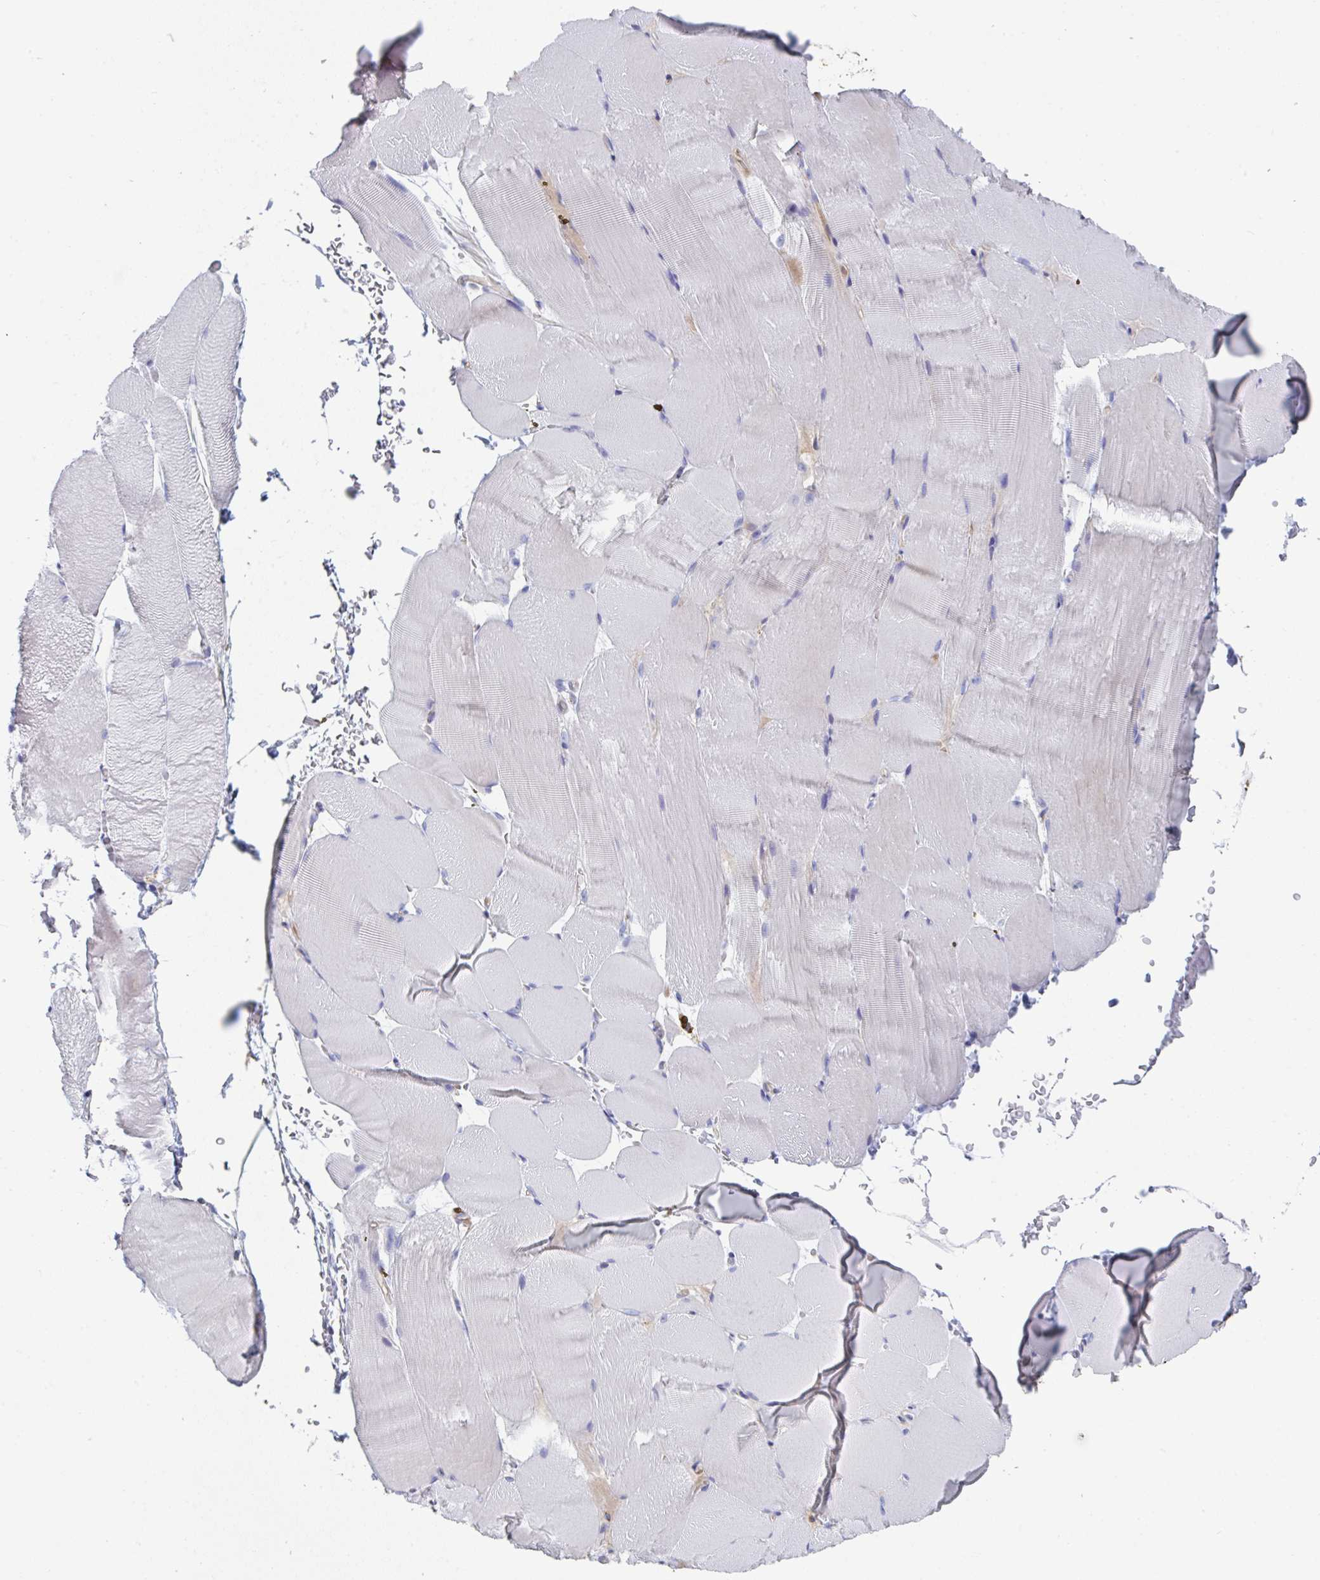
{"staining": {"intensity": "negative", "quantity": "none", "location": "none"}, "tissue": "skeletal muscle", "cell_type": "Myocytes", "image_type": "normal", "snomed": [{"axis": "morphology", "description": "Normal tissue, NOS"}, {"axis": "topography", "description": "Skeletal muscle"}], "caption": "Immunohistochemistry micrograph of benign human skeletal muscle stained for a protein (brown), which reveals no staining in myocytes. Brightfield microscopy of immunohistochemistry stained with DAB (brown) and hematoxylin (blue), captured at high magnification.", "gene": "HGFAC", "patient": {"sex": "female", "age": 37}}